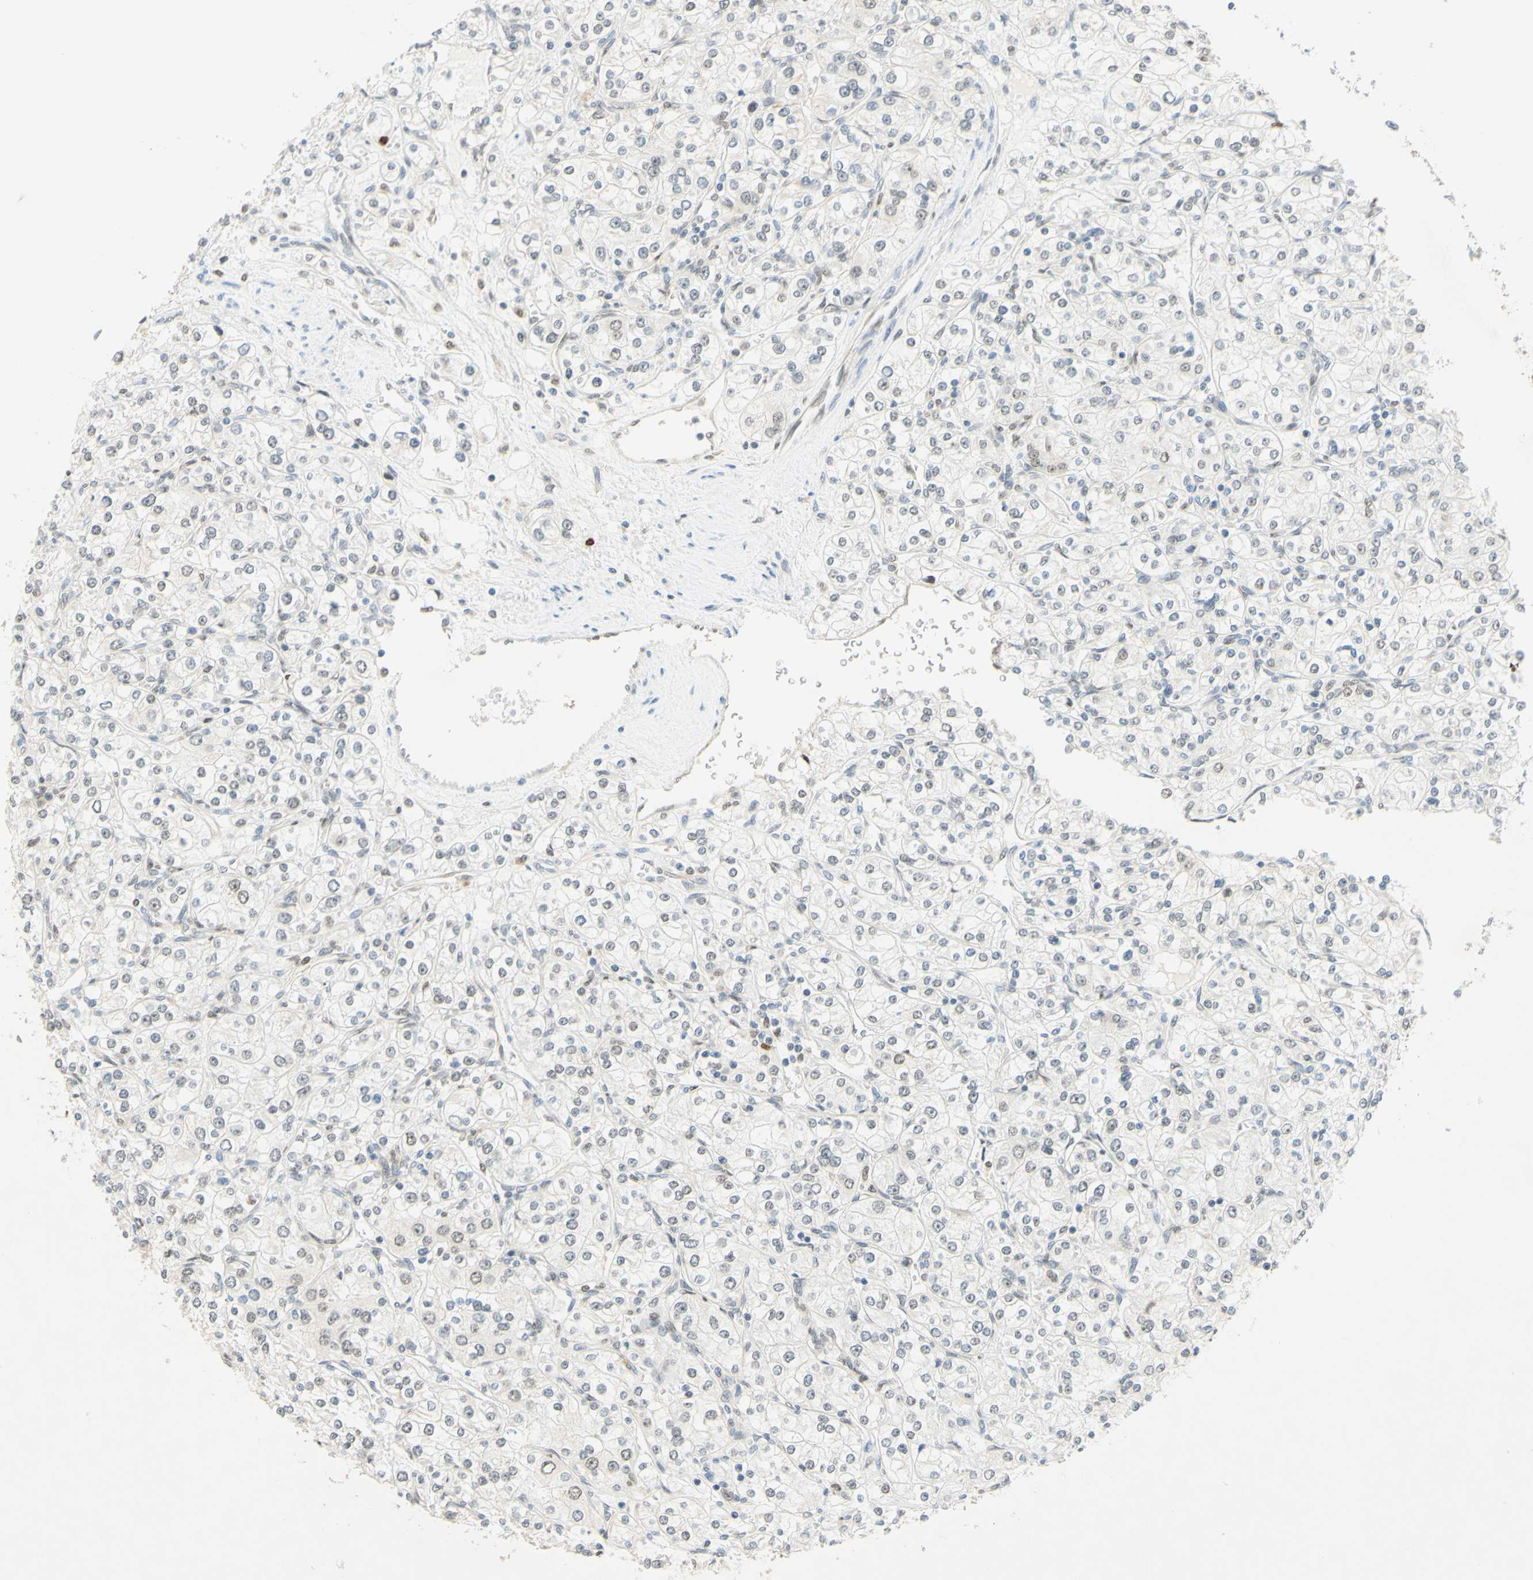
{"staining": {"intensity": "negative", "quantity": "none", "location": "none"}, "tissue": "renal cancer", "cell_type": "Tumor cells", "image_type": "cancer", "snomed": [{"axis": "morphology", "description": "Adenocarcinoma, NOS"}, {"axis": "topography", "description": "Kidney"}], "caption": "Immunohistochemistry micrograph of neoplastic tissue: human adenocarcinoma (renal) stained with DAB reveals no significant protein positivity in tumor cells.", "gene": "POLB", "patient": {"sex": "male", "age": 77}}